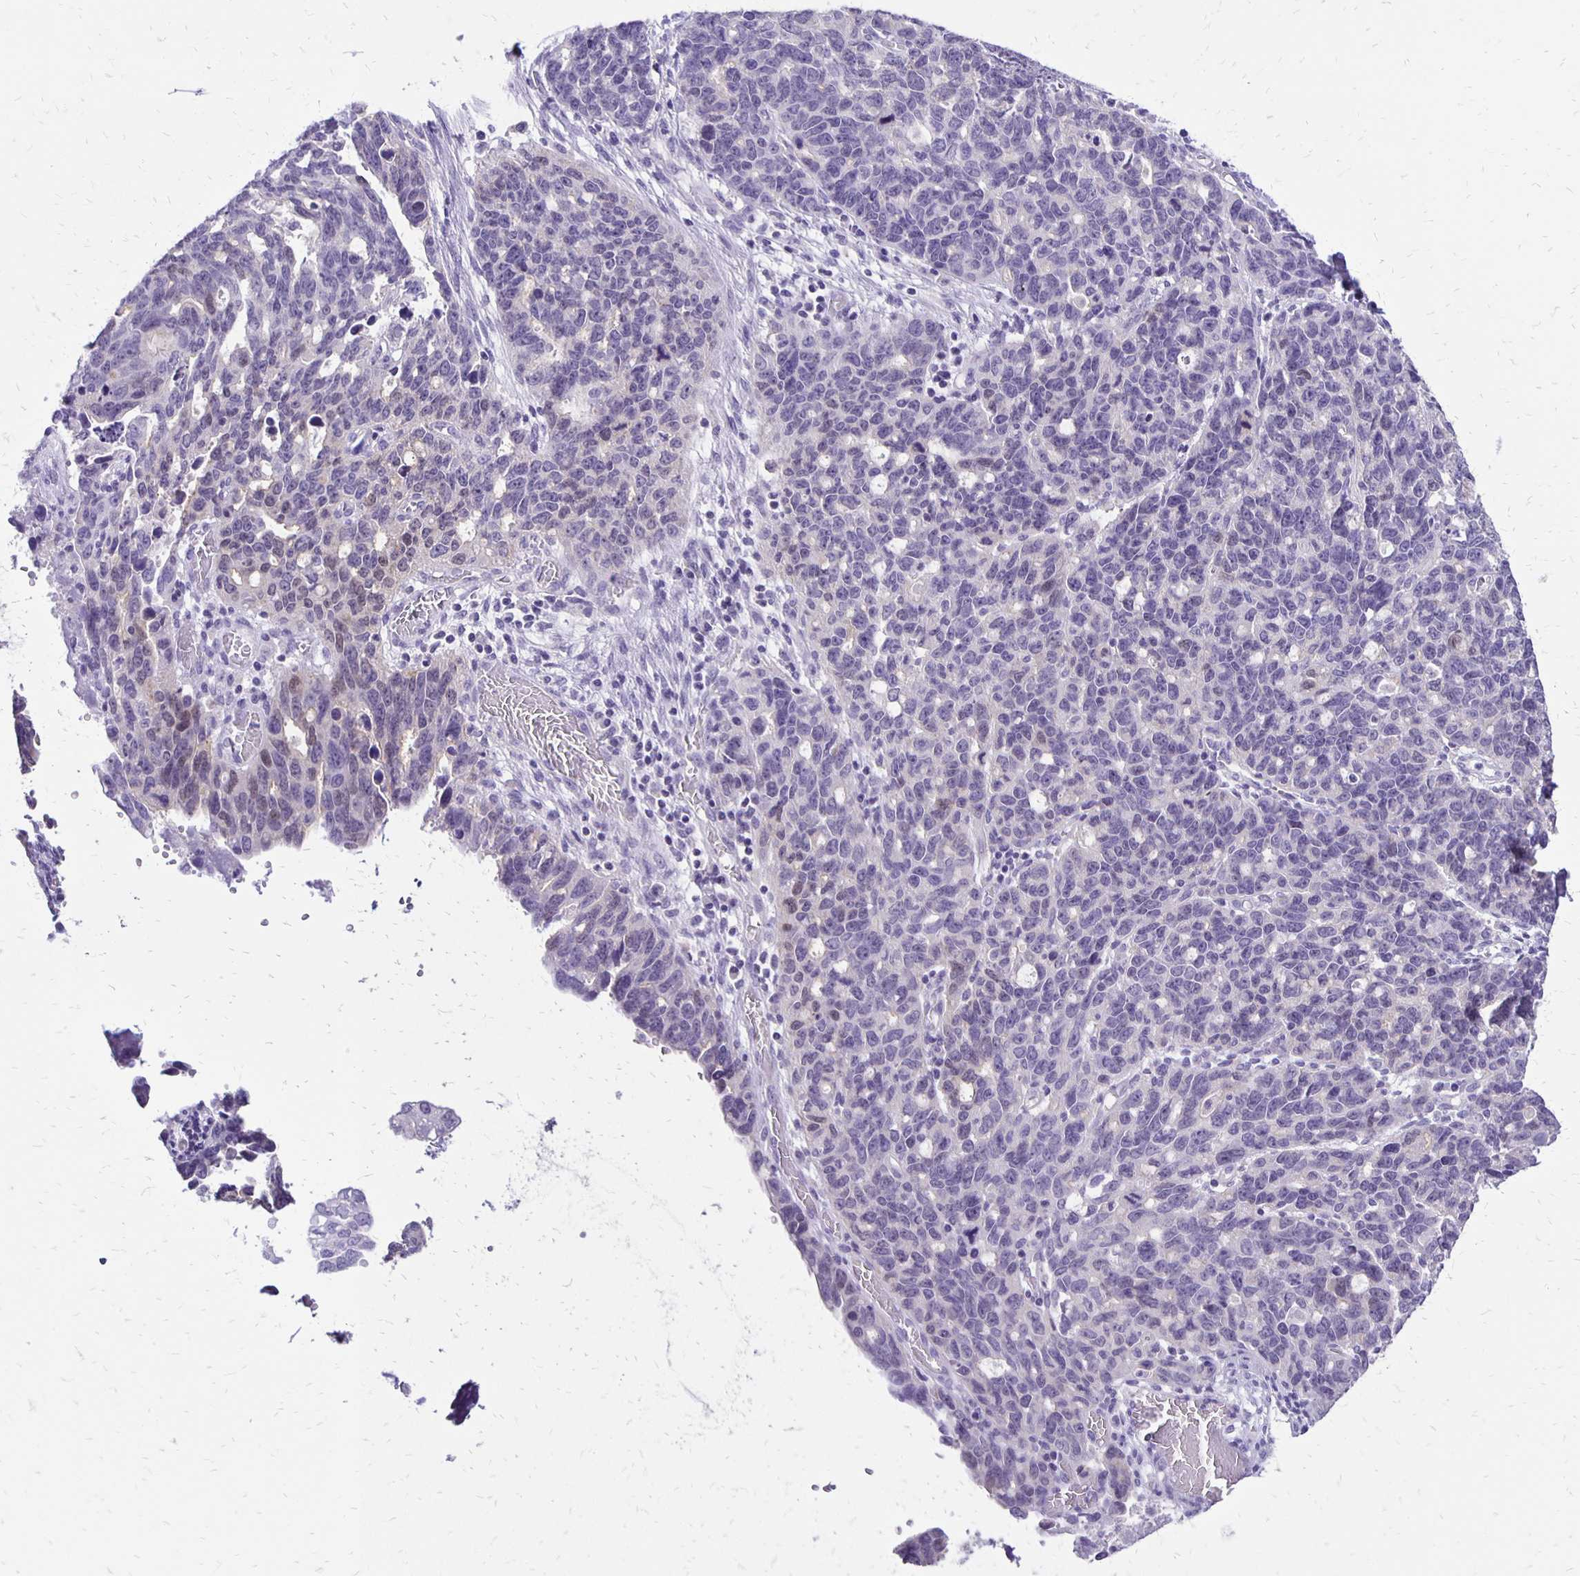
{"staining": {"intensity": "moderate", "quantity": "<25%", "location": "nuclear"}, "tissue": "ovarian cancer", "cell_type": "Tumor cells", "image_type": "cancer", "snomed": [{"axis": "morphology", "description": "Cystadenocarcinoma, serous, NOS"}, {"axis": "topography", "description": "Ovary"}], "caption": "Ovarian serous cystadenocarcinoma stained with IHC displays moderate nuclear staining in about <25% of tumor cells.", "gene": "ANKRD45", "patient": {"sex": "female", "age": 69}}